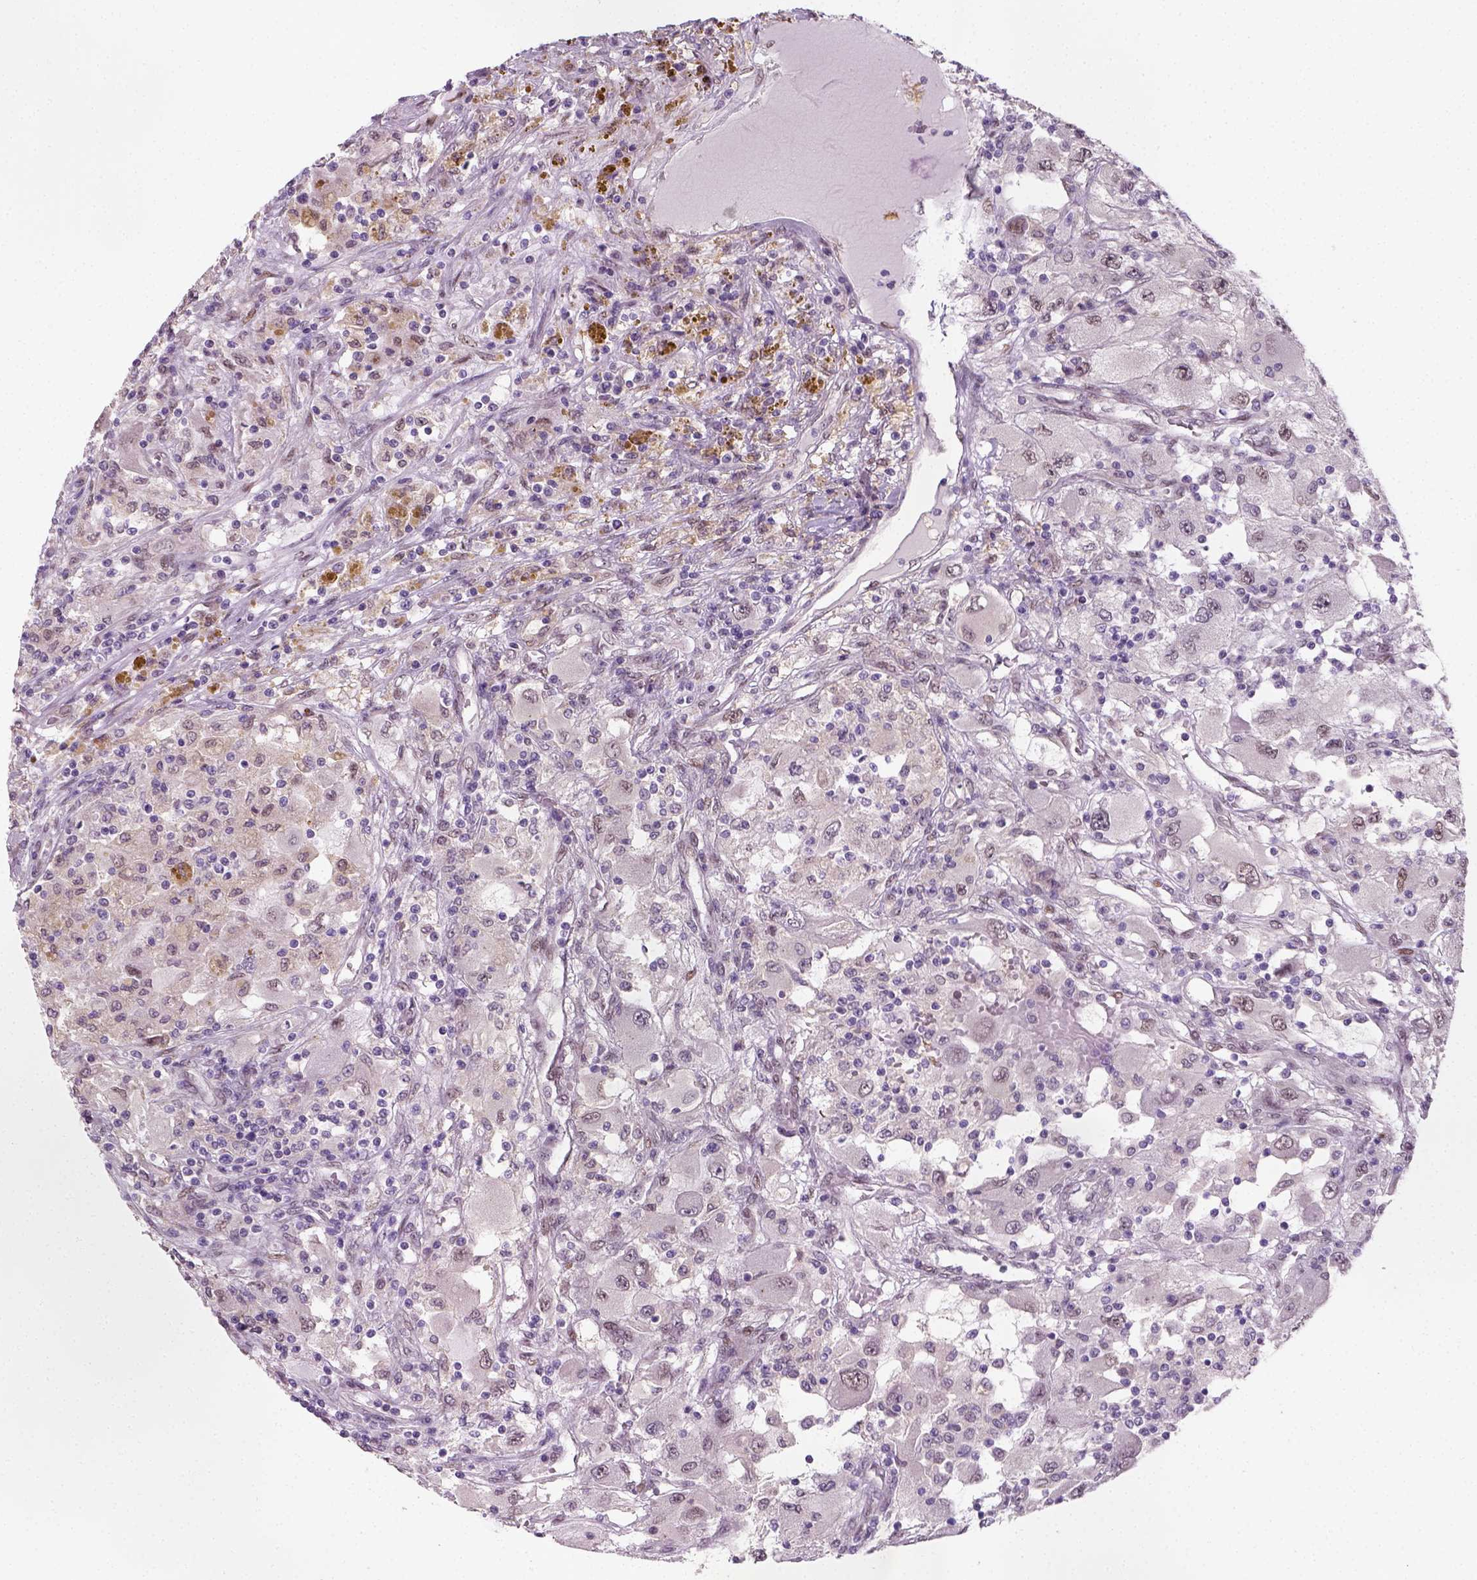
{"staining": {"intensity": "weak", "quantity": "25%-75%", "location": "nuclear"}, "tissue": "renal cancer", "cell_type": "Tumor cells", "image_type": "cancer", "snomed": [{"axis": "morphology", "description": "Adenocarcinoma, NOS"}, {"axis": "topography", "description": "Kidney"}], "caption": "About 25%-75% of tumor cells in renal cancer display weak nuclear protein positivity as visualized by brown immunohistochemical staining.", "gene": "C1orf112", "patient": {"sex": "female", "age": 67}}